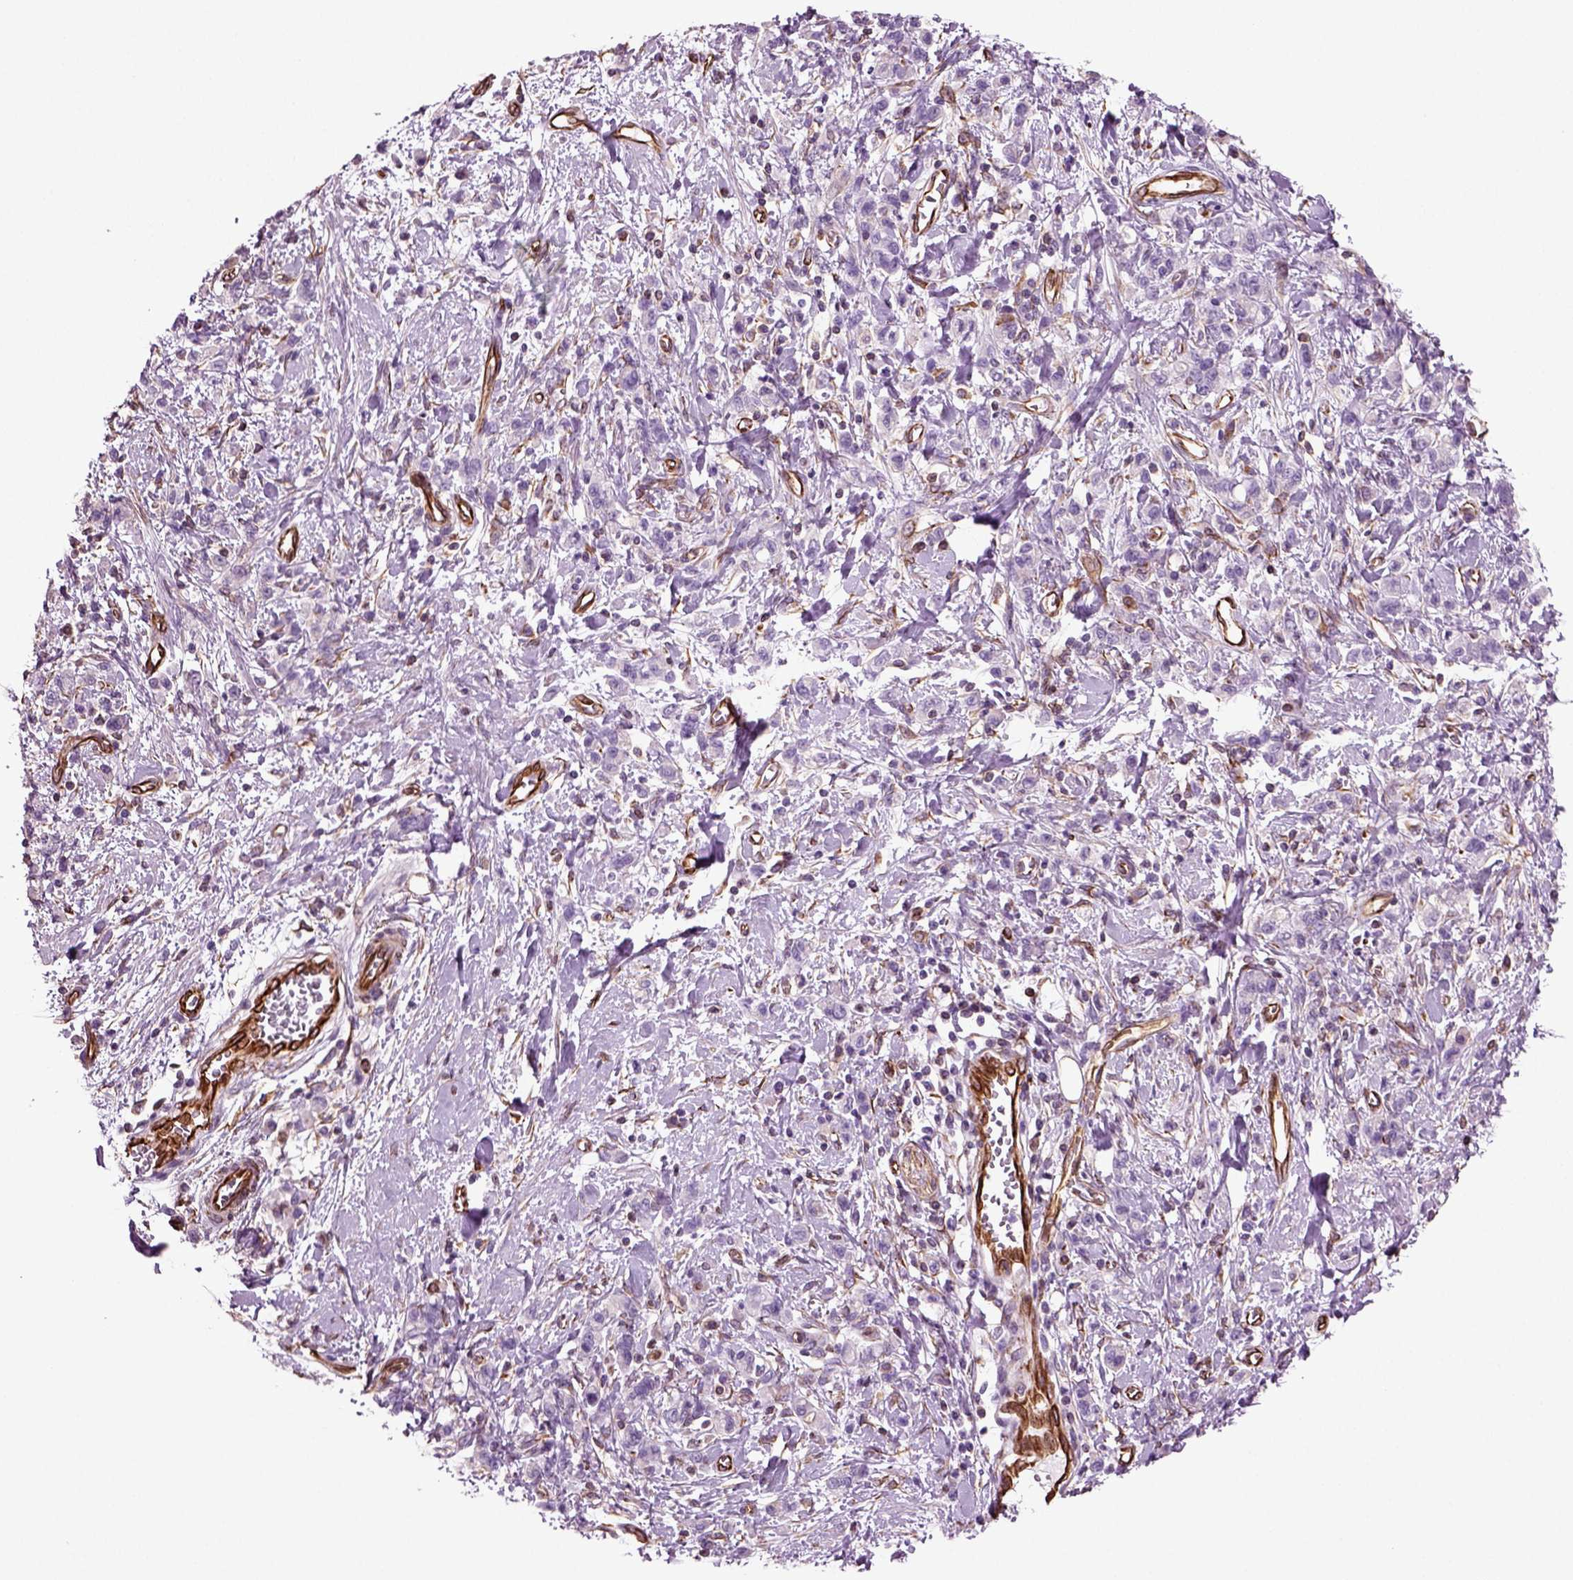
{"staining": {"intensity": "negative", "quantity": "none", "location": "none"}, "tissue": "stomach cancer", "cell_type": "Tumor cells", "image_type": "cancer", "snomed": [{"axis": "morphology", "description": "Adenocarcinoma, NOS"}, {"axis": "topography", "description": "Stomach"}], "caption": "DAB immunohistochemical staining of human adenocarcinoma (stomach) shows no significant positivity in tumor cells.", "gene": "ACER3", "patient": {"sex": "male", "age": 77}}